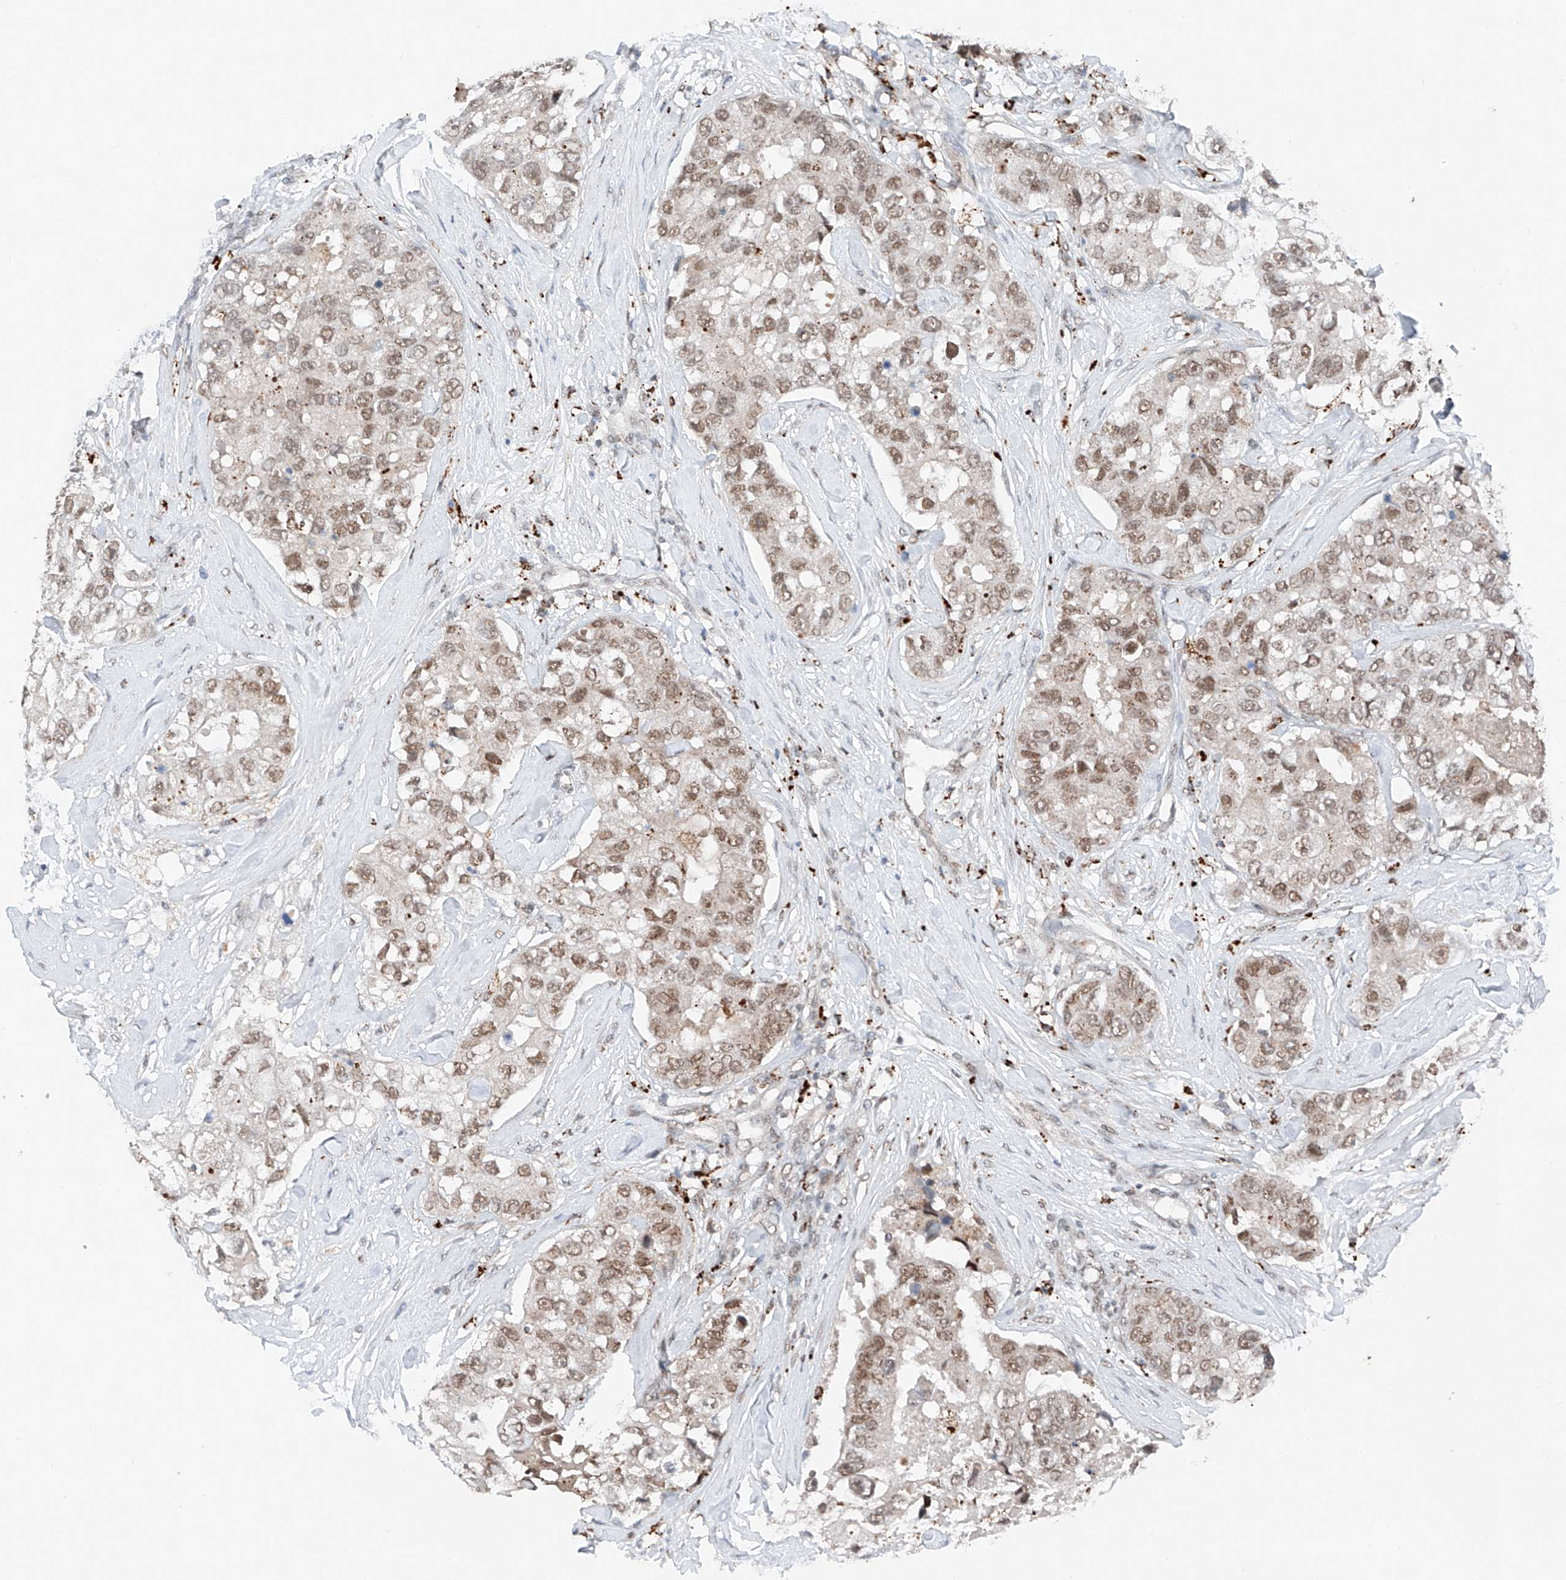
{"staining": {"intensity": "moderate", "quantity": ">75%", "location": "nuclear"}, "tissue": "breast cancer", "cell_type": "Tumor cells", "image_type": "cancer", "snomed": [{"axis": "morphology", "description": "Duct carcinoma"}, {"axis": "topography", "description": "Breast"}], "caption": "A brown stain labels moderate nuclear staining of a protein in breast cancer (infiltrating ductal carcinoma) tumor cells.", "gene": "TBX4", "patient": {"sex": "female", "age": 62}}